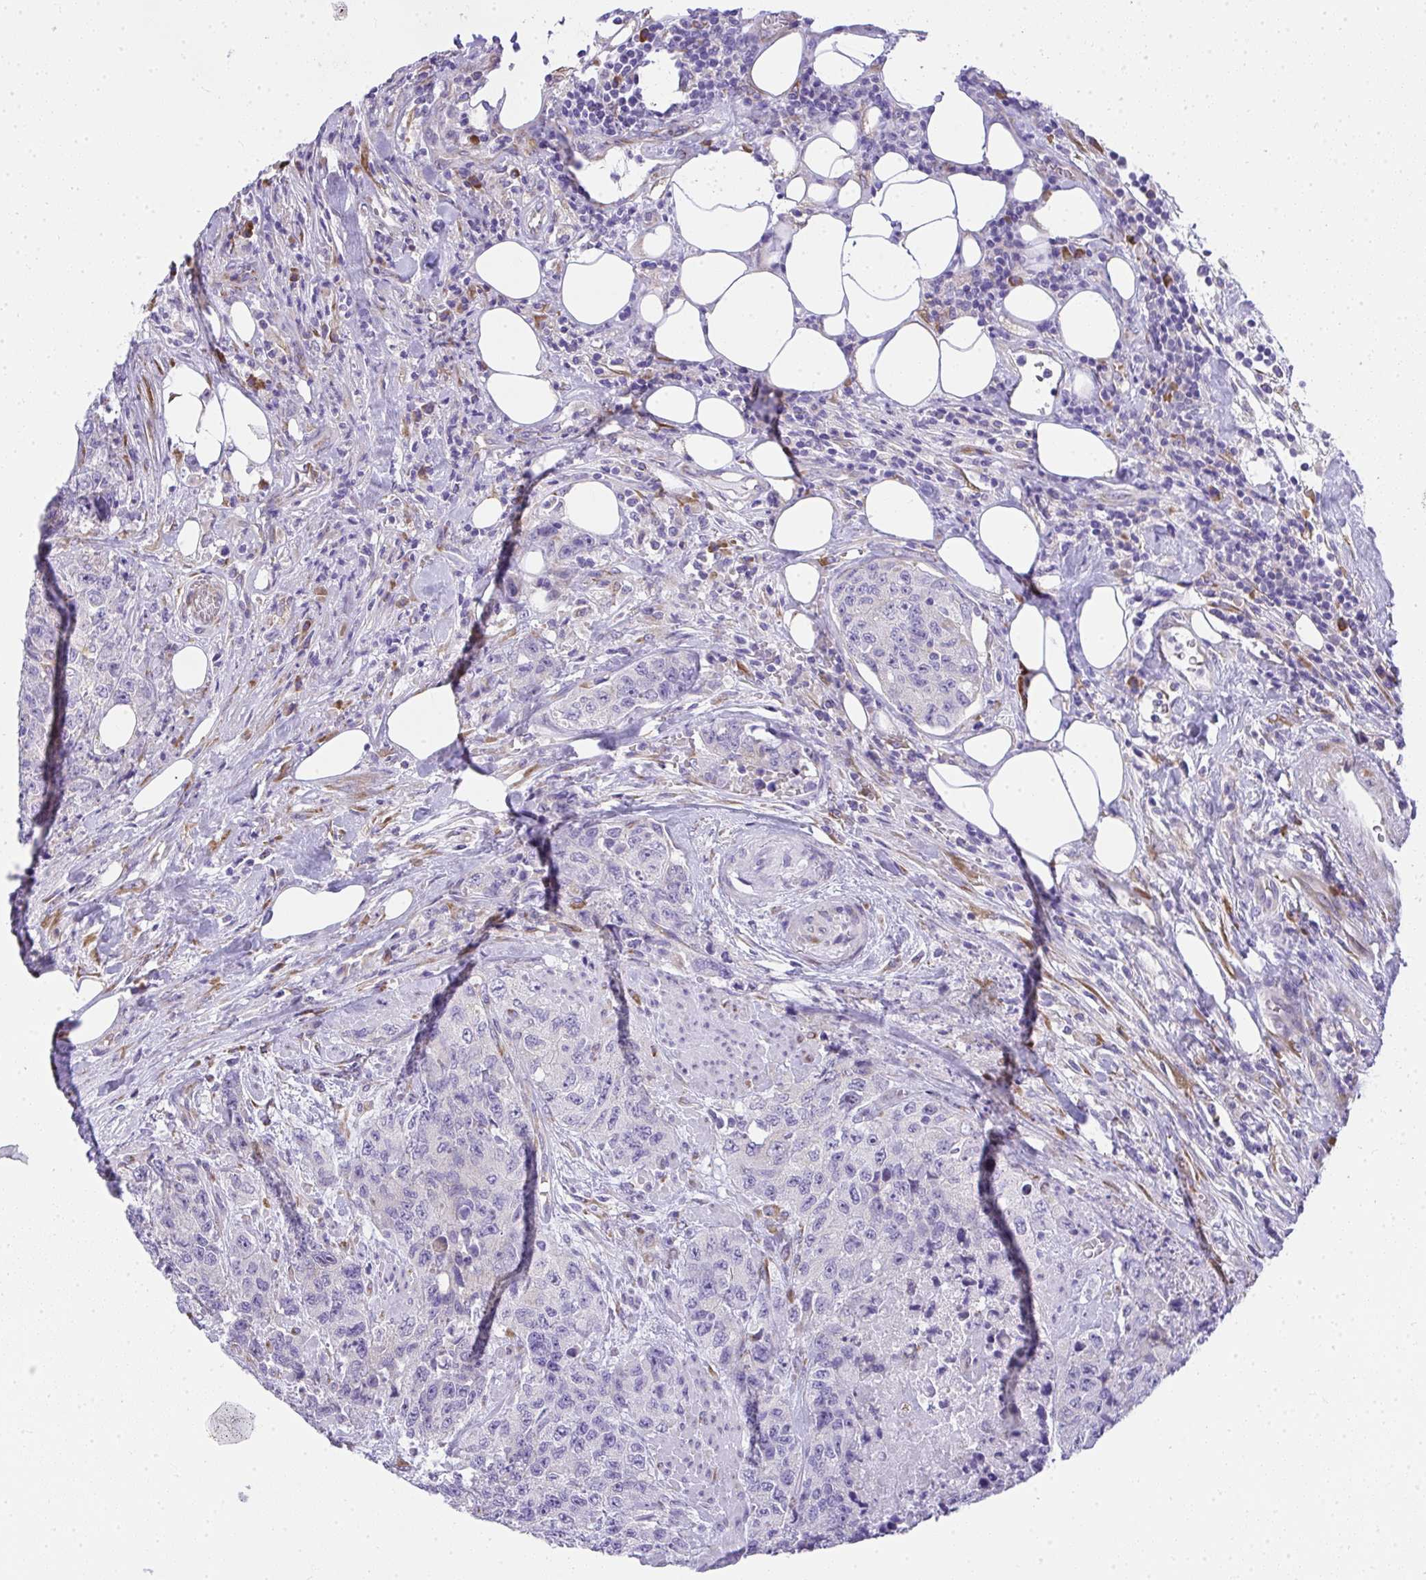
{"staining": {"intensity": "negative", "quantity": "none", "location": "none"}, "tissue": "urothelial cancer", "cell_type": "Tumor cells", "image_type": "cancer", "snomed": [{"axis": "morphology", "description": "Urothelial carcinoma, High grade"}, {"axis": "topography", "description": "Urinary bladder"}], "caption": "Immunohistochemical staining of urothelial carcinoma (high-grade) displays no significant expression in tumor cells.", "gene": "ADRA2C", "patient": {"sex": "female", "age": 78}}